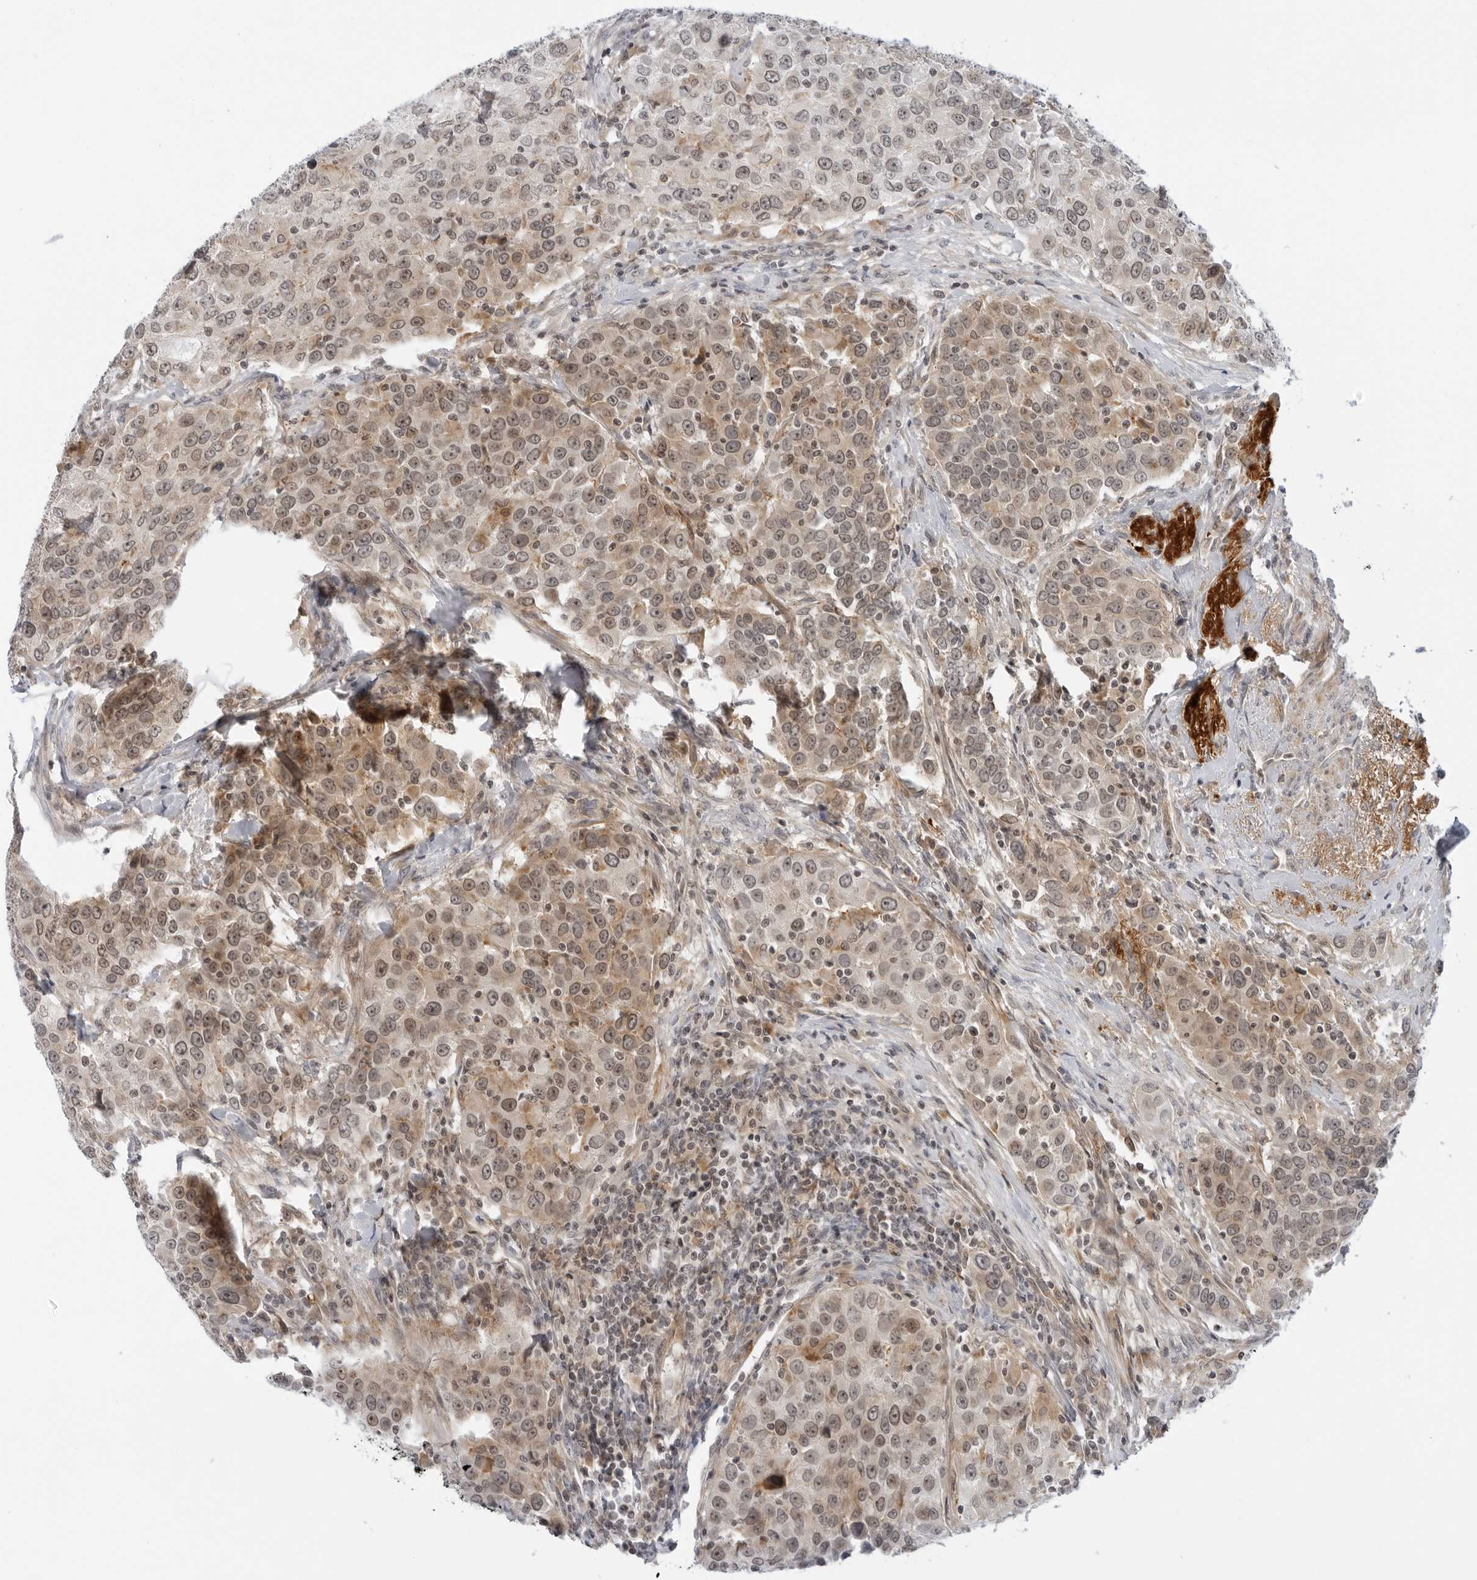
{"staining": {"intensity": "weak", "quantity": "25%-75%", "location": "cytoplasmic/membranous,nuclear"}, "tissue": "urothelial cancer", "cell_type": "Tumor cells", "image_type": "cancer", "snomed": [{"axis": "morphology", "description": "Urothelial carcinoma, High grade"}, {"axis": "topography", "description": "Urinary bladder"}], "caption": "Immunohistochemistry (IHC) micrograph of neoplastic tissue: human urothelial cancer stained using immunohistochemistry exhibits low levels of weak protein expression localized specifically in the cytoplasmic/membranous and nuclear of tumor cells, appearing as a cytoplasmic/membranous and nuclear brown color.", "gene": "SUGCT", "patient": {"sex": "female", "age": 80}}